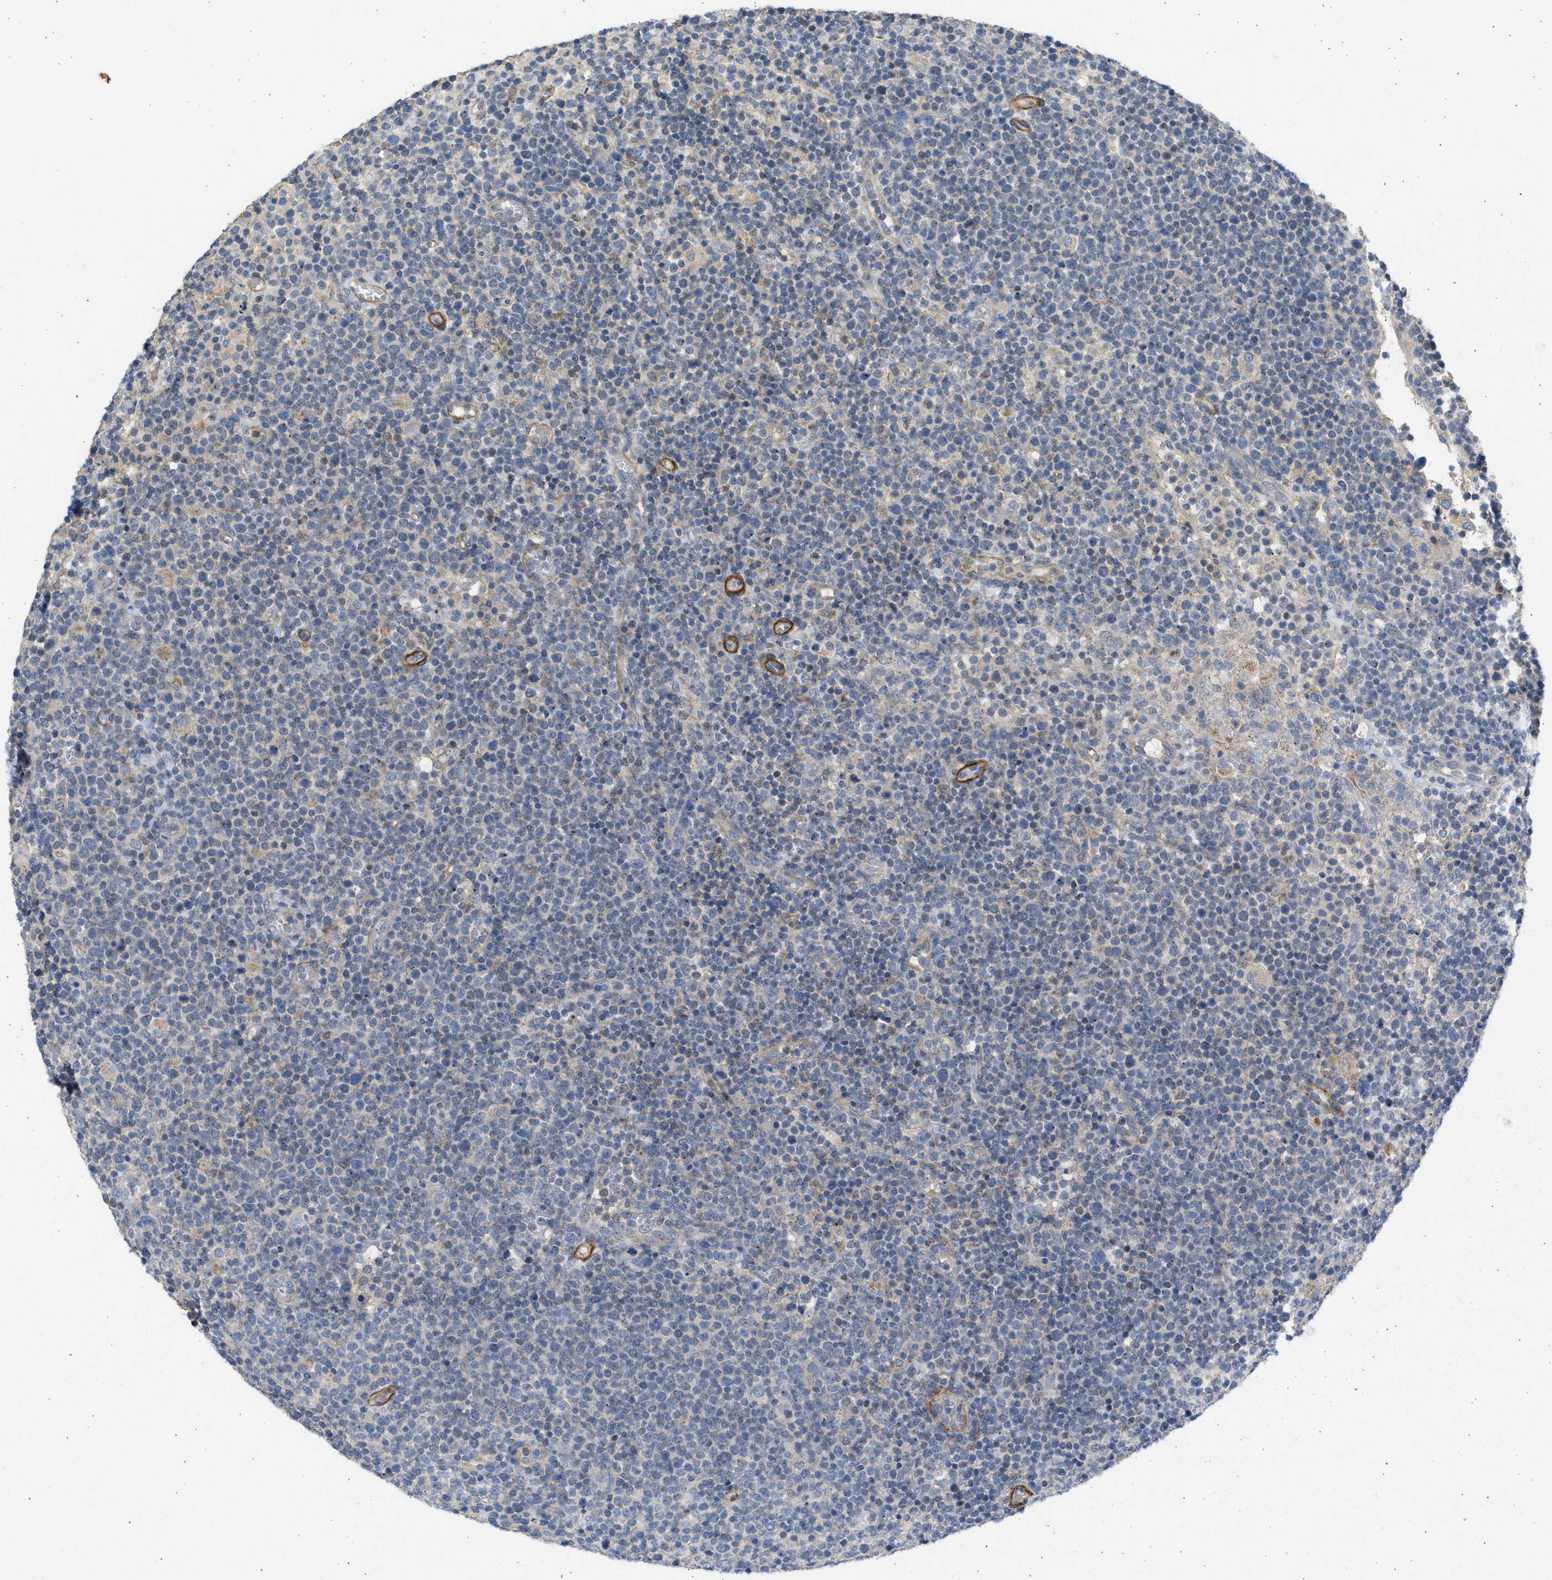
{"staining": {"intensity": "negative", "quantity": "none", "location": "none"}, "tissue": "lymphoma", "cell_type": "Tumor cells", "image_type": "cancer", "snomed": [{"axis": "morphology", "description": "Malignant lymphoma, non-Hodgkin's type, High grade"}, {"axis": "topography", "description": "Lymph node"}], "caption": "Immunohistochemical staining of lymphoma displays no significant expression in tumor cells.", "gene": "PCNX3", "patient": {"sex": "male", "age": 61}}